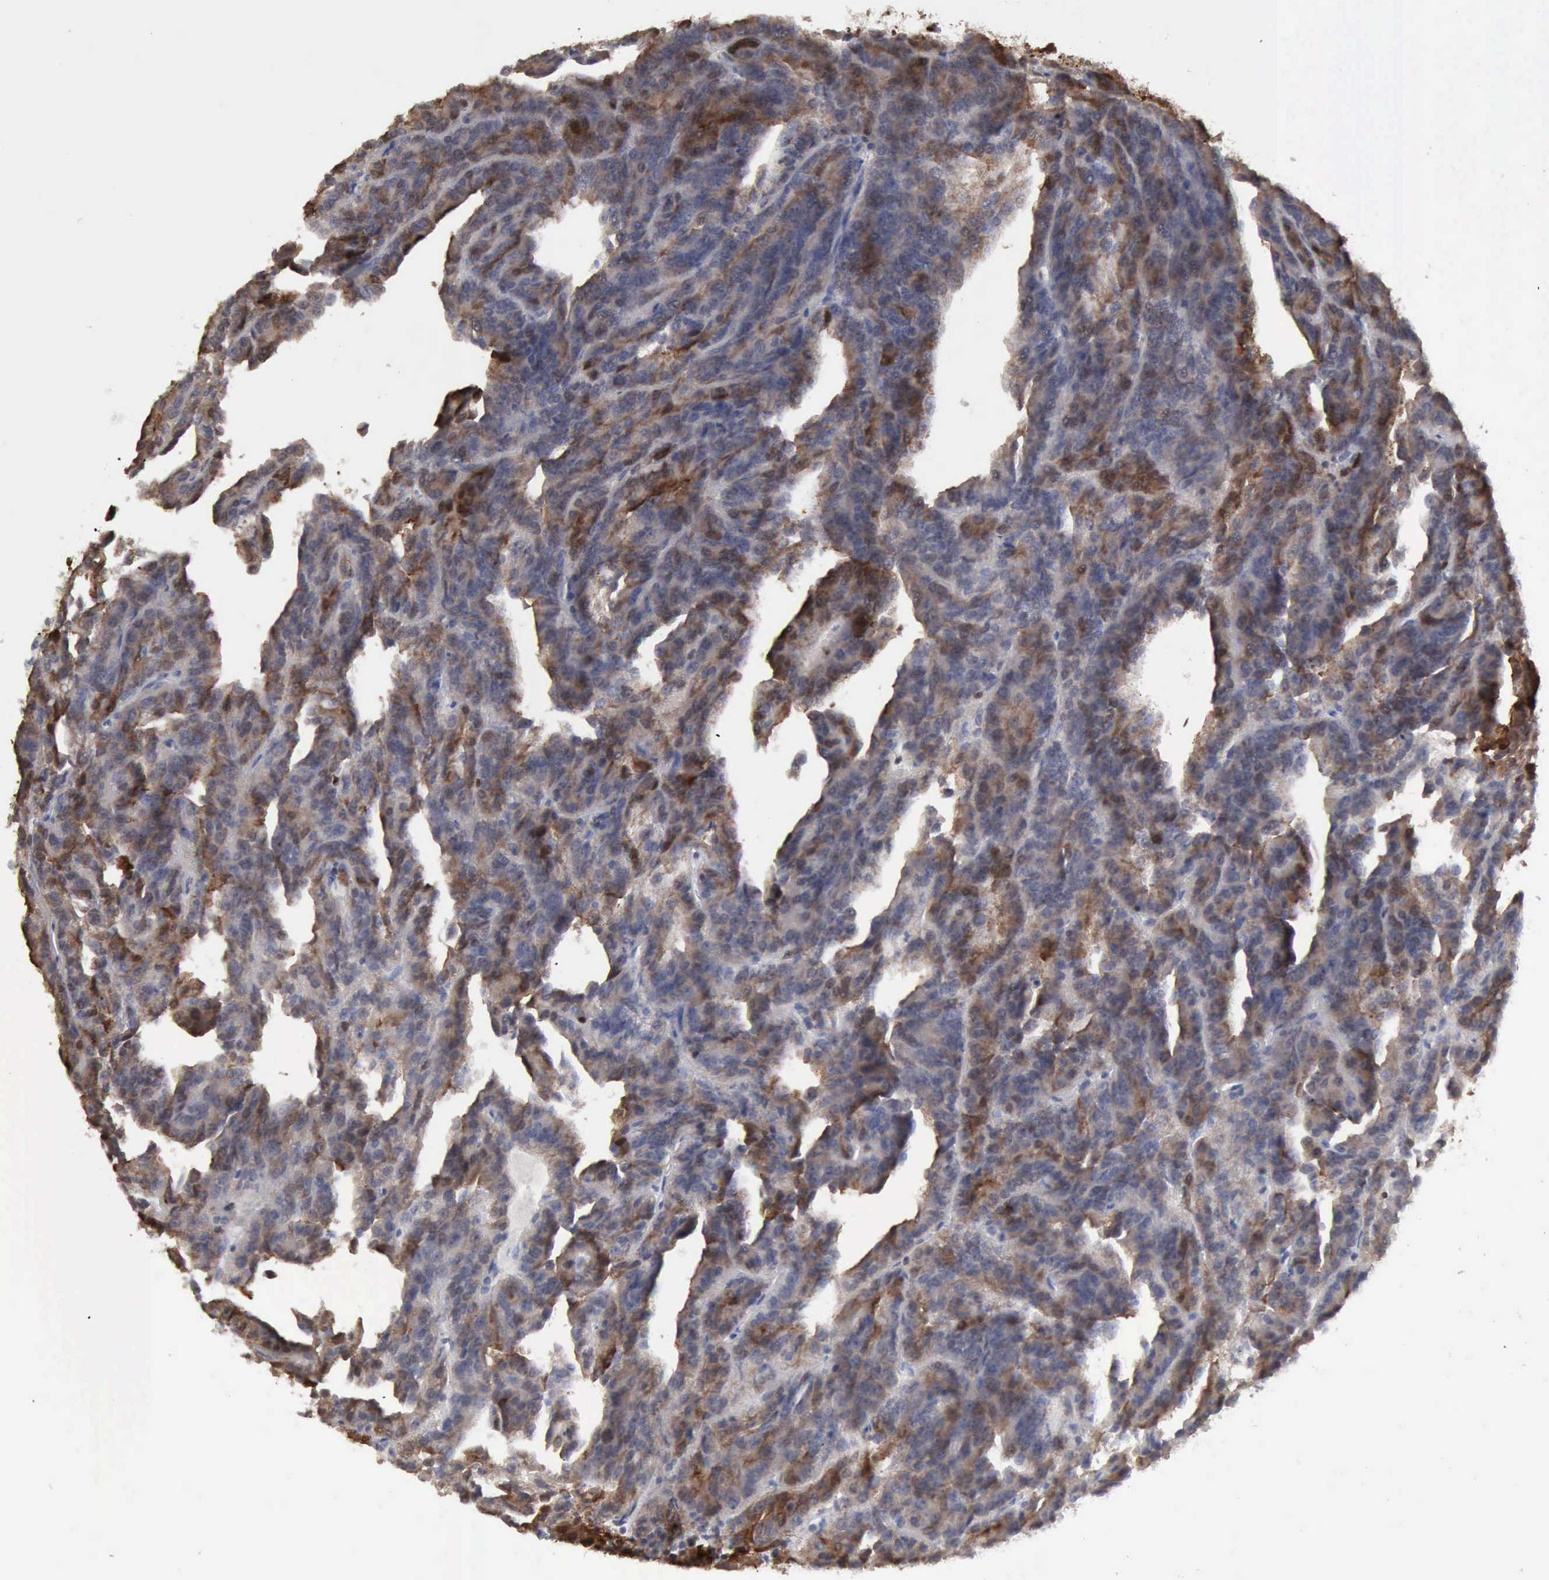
{"staining": {"intensity": "moderate", "quantity": "25%-75%", "location": "cytoplasmic/membranous"}, "tissue": "renal cancer", "cell_type": "Tumor cells", "image_type": "cancer", "snomed": [{"axis": "morphology", "description": "Adenocarcinoma, NOS"}, {"axis": "topography", "description": "Kidney"}], "caption": "The immunohistochemical stain labels moderate cytoplasmic/membranous expression in tumor cells of renal cancer (adenocarcinoma) tissue.", "gene": "STAT1", "patient": {"sex": "male", "age": 46}}